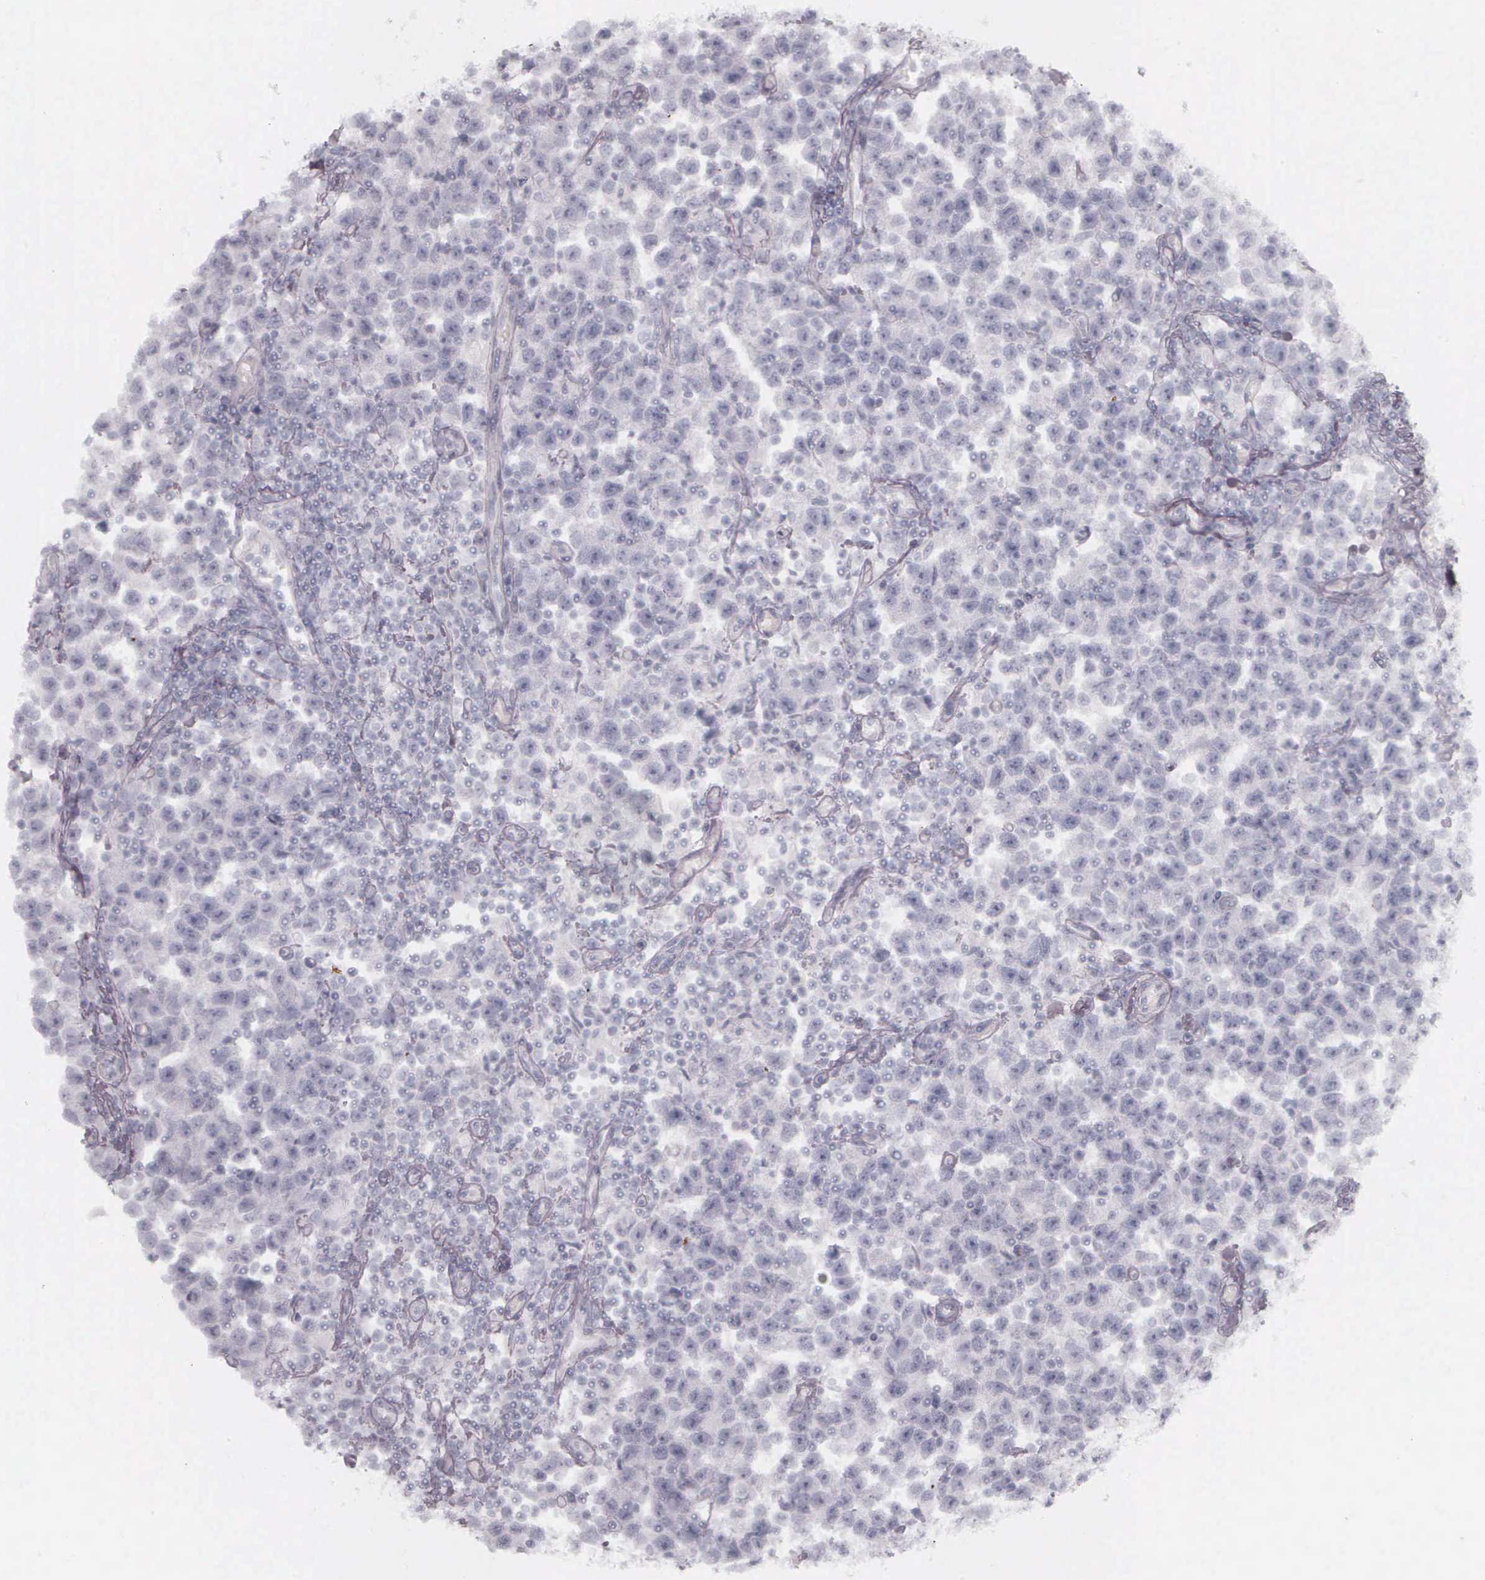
{"staining": {"intensity": "negative", "quantity": "none", "location": "none"}, "tissue": "testis cancer", "cell_type": "Tumor cells", "image_type": "cancer", "snomed": [{"axis": "morphology", "description": "Seminoma, NOS"}, {"axis": "topography", "description": "Testis"}], "caption": "Immunohistochemistry (IHC) histopathology image of neoplastic tissue: testis cancer stained with DAB (3,3'-diaminobenzidine) demonstrates no significant protein expression in tumor cells.", "gene": "KRT14", "patient": {"sex": "male", "age": 43}}